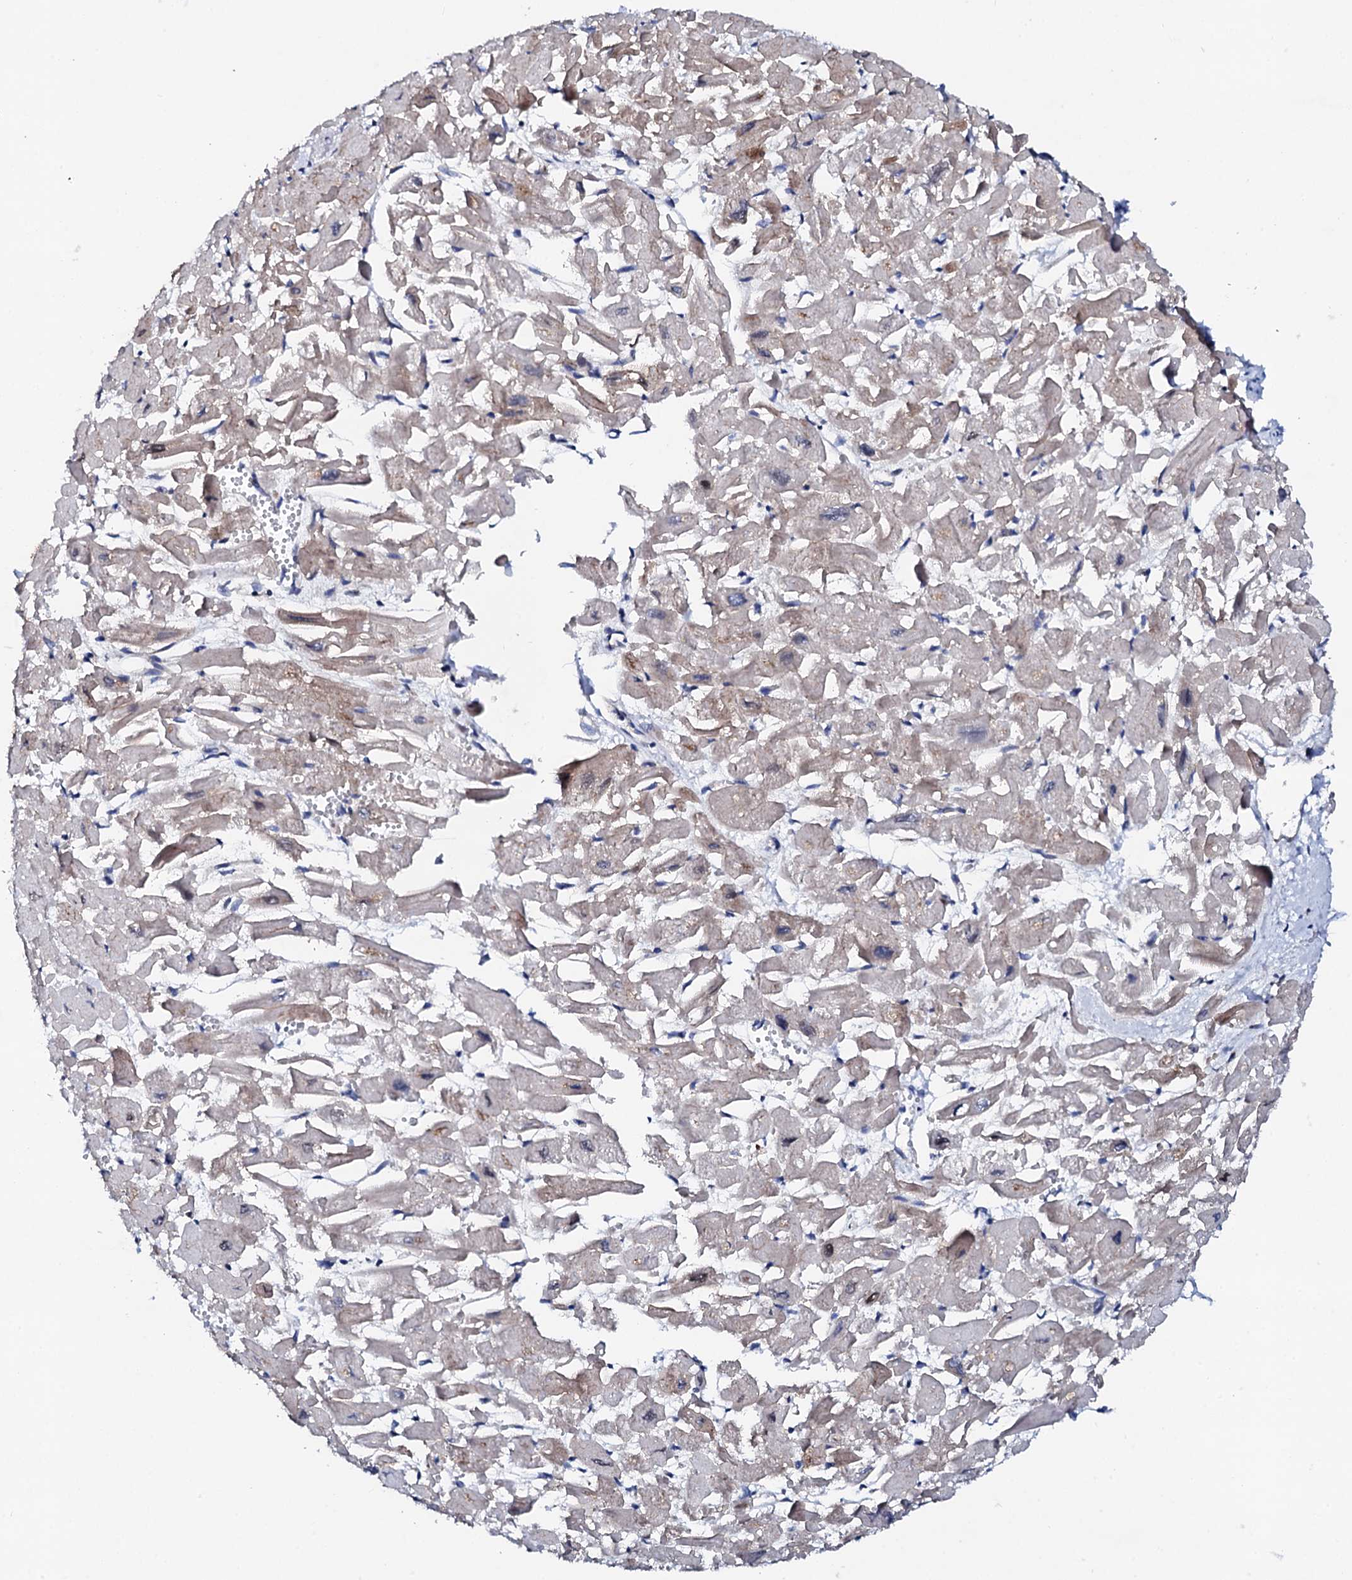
{"staining": {"intensity": "weak", "quantity": "<25%", "location": "cytoplasmic/membranous"}, "tissue": "heart muscle", "cell_type": "Cardiomyocytes", "image_type": "normal", "snomed": [{"axis": "morphology", "description": "Normal tissue, NOS"}, {"axis": "topography", "description": "Heart"}], "caption": "Immunohistochemistry of unremarkable heart muscle displays no staining in cardiomyocytes.", "gene": "TRDN", "patient": {"sex": "male", "age": 54}}